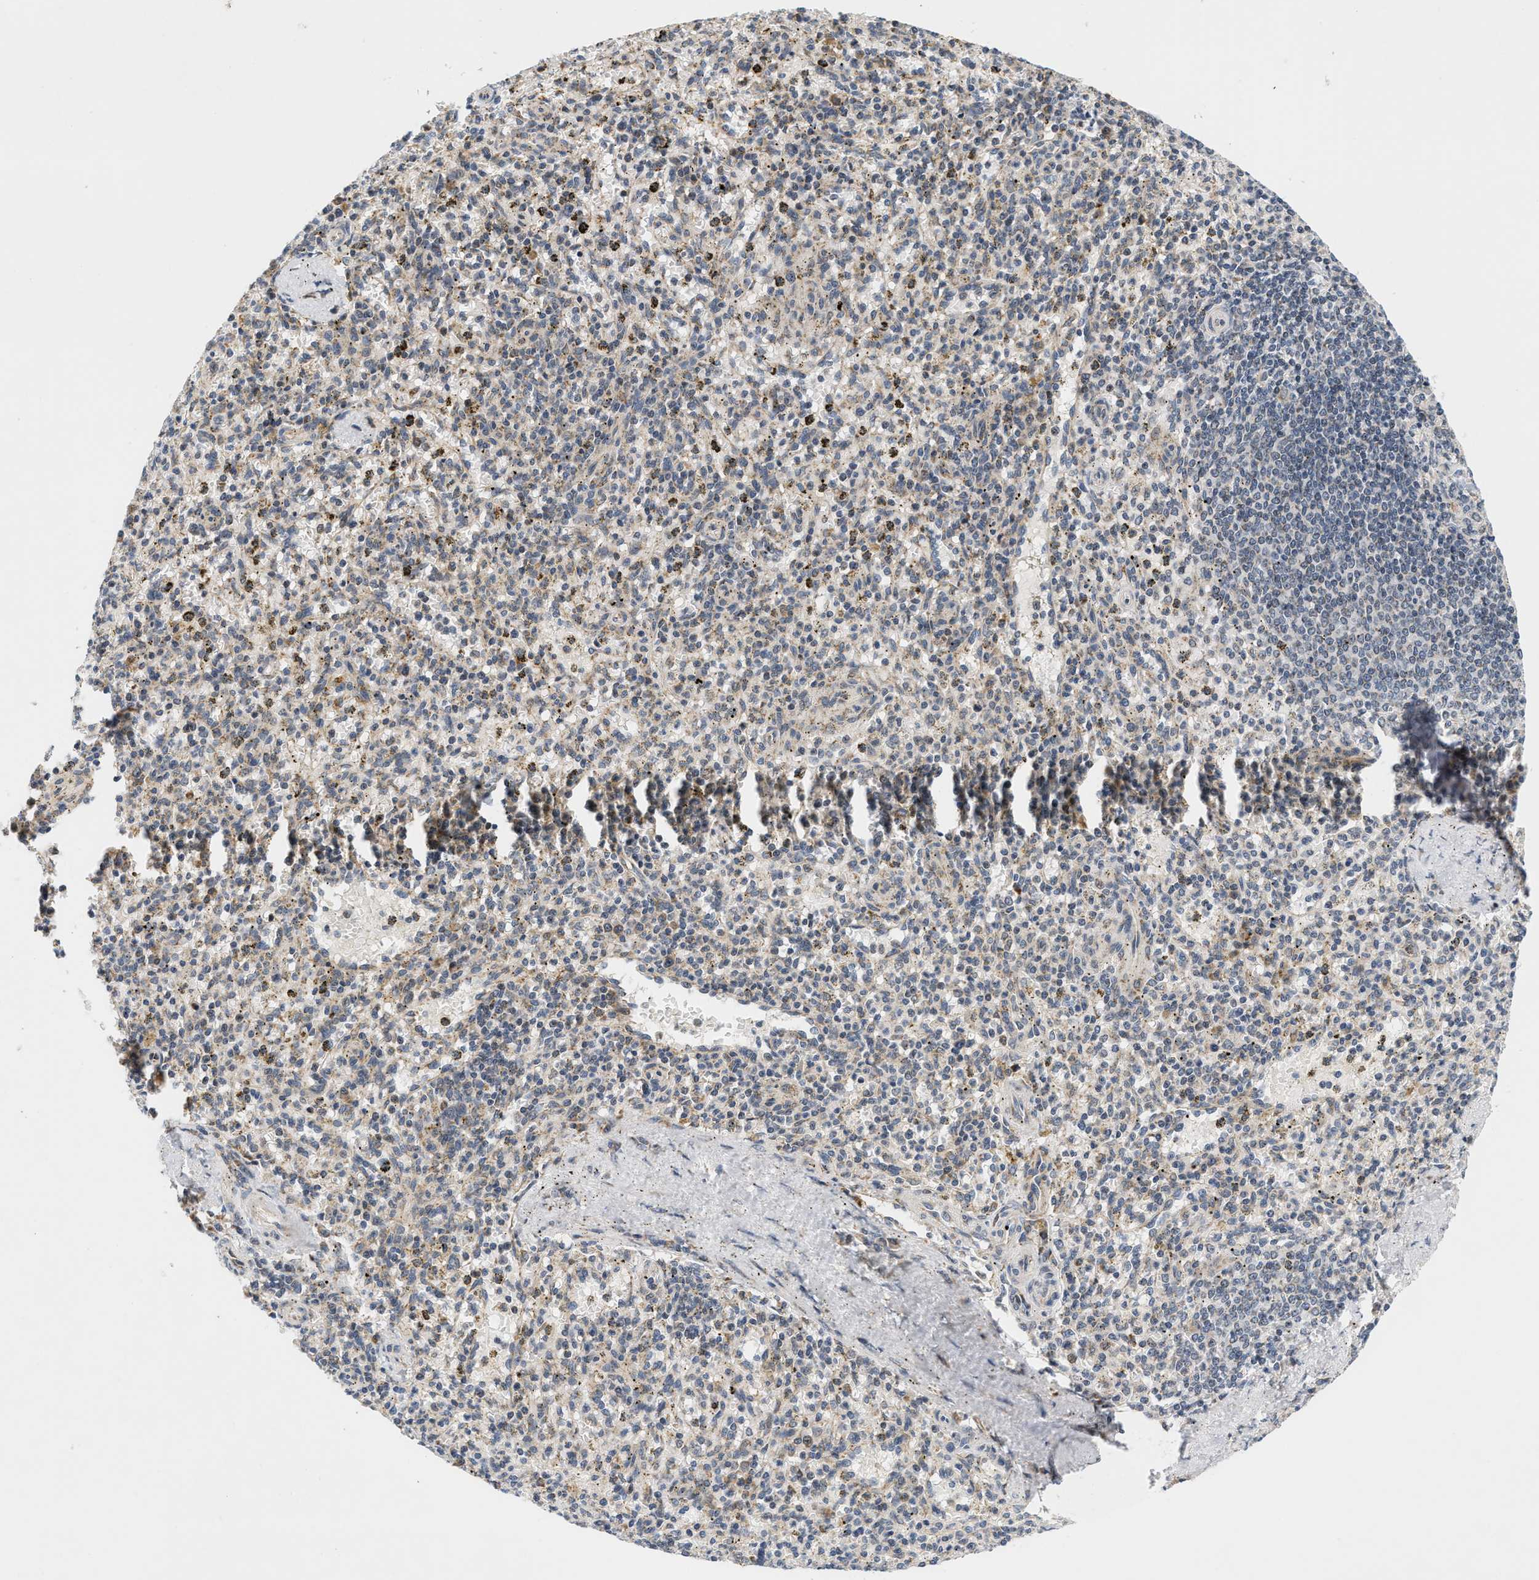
{"staining": {"intensity": "weak", "quantity": "25%-75%", "location": "cytoplasmic/membranous"}, "tissue": "spleen", "cell_type": "Cells in red pulp", "image_type": "normal", "snomed": [{"axis": "morphology", "description": "Normal tissue, NOS"}, {"axis": "topography", "description": "Spleen"}], "caption": "A brown stain labels weak cytoplasmic/membranous staining of a protein in cells in red pulp of normal human spleen. Immunohistochemistry (ihc) stains the protein in brown and the nuclei are stained blue.", "gene": "GIGYF1", "patient": {"sex": "male", "age": 72}}